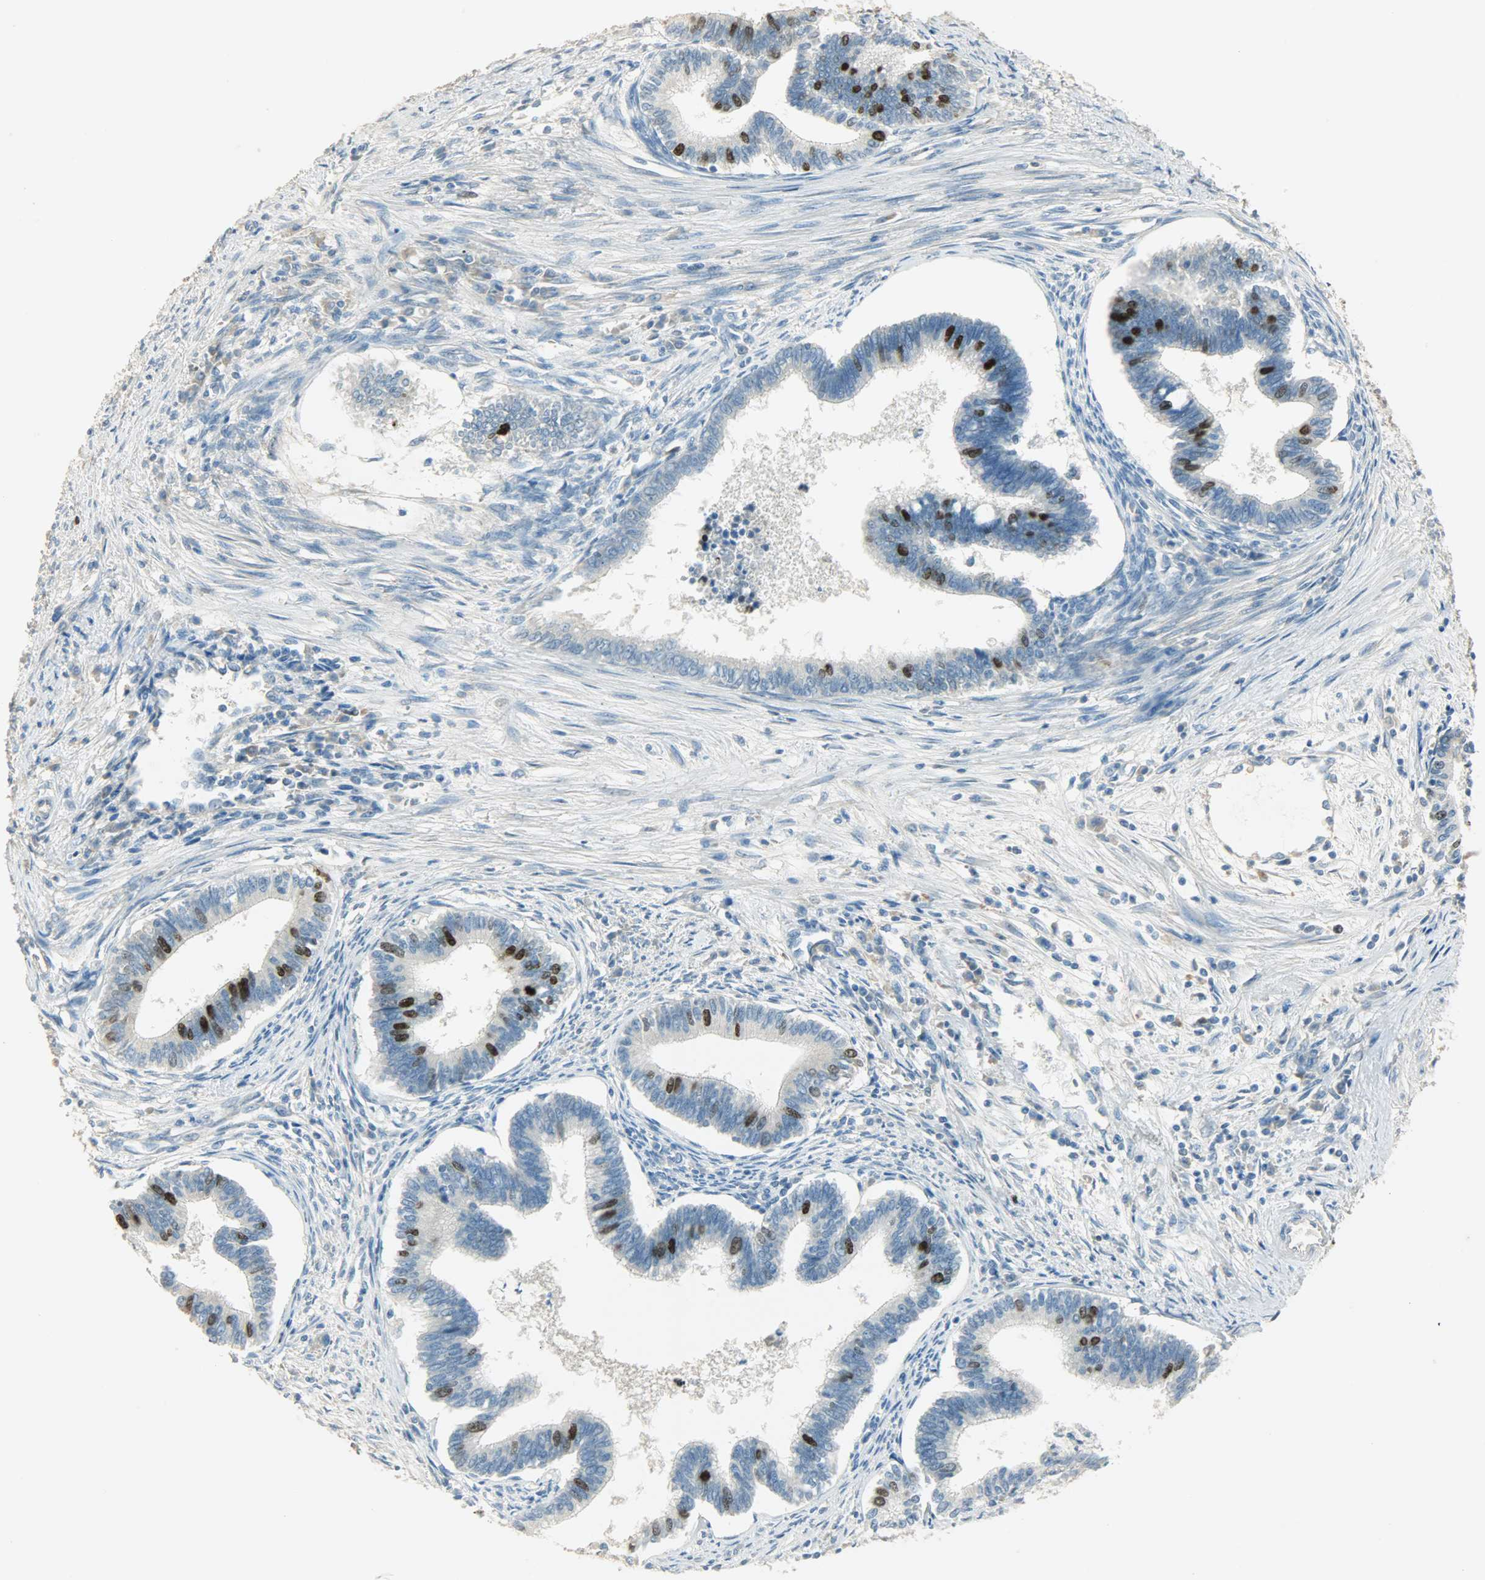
{"staining": {"intensity": "strong", "quantity": "<25%", "location": "nuclear"}, "tissue": "cervical cancer", "cell_type": "Tumor cells", "image_type": "cancer", "snomed": [{"axis": "morphology", "description": "Adenocarcinoma, NOS"}, {"axis": "topography", "description": "Cervix"}], "caption": "High-magnification brightfield microscopy of cervical cancer (adenocarcinoma) stained with DAB (3,3'-diaminobenzidine) (brown) and counterstained with hematoxylin (blue). tumor cells exhibit strong nuclear expression is present in approximately<25% of cells.", "gene": "TPX2", "patient": {"sex": "female", "age": 36}}